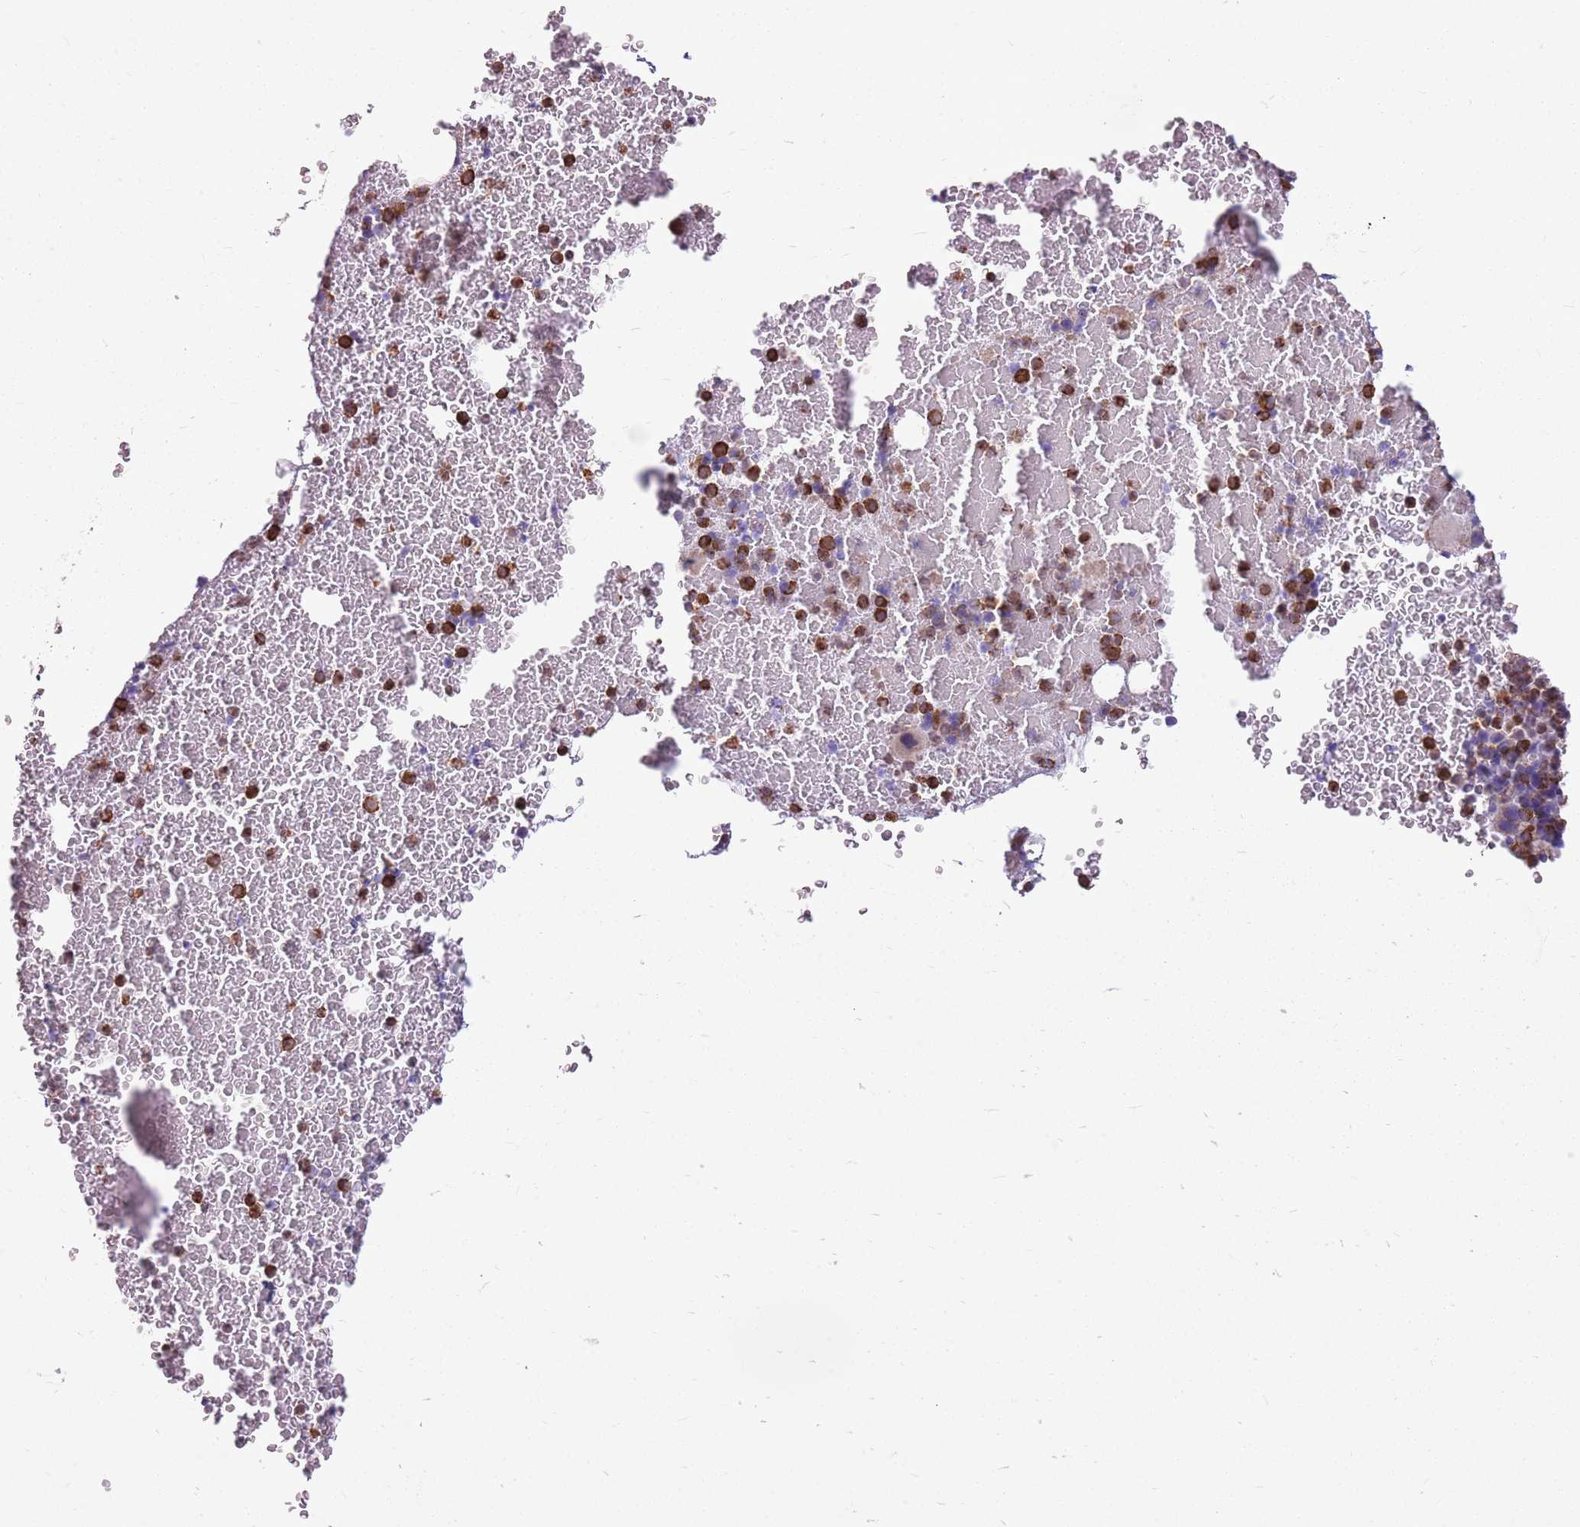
{"staining": {"intensity": "moderate", "quantity": ">75%", "location": "cytoplasmic/membranous"}, "tissue": "bone marrow", "cell_type": "Hematopoietic cells", "image_type": "normal", "snomed": [{"axis": "morphology", "description": "Normal tissue, NOS"}, {"axis": "topography", "description": "Bone marrow"}], "caption": "The immunohistochemical stain labels moderate cytoplasmic/membranous positivity in hematopoietic cells of benign bone marrow. (brown staining indicates protein expression, while blue staining denotes nuclei).", "gene": "KCTD19", "patient": {"sex": "female", "age": 48}}